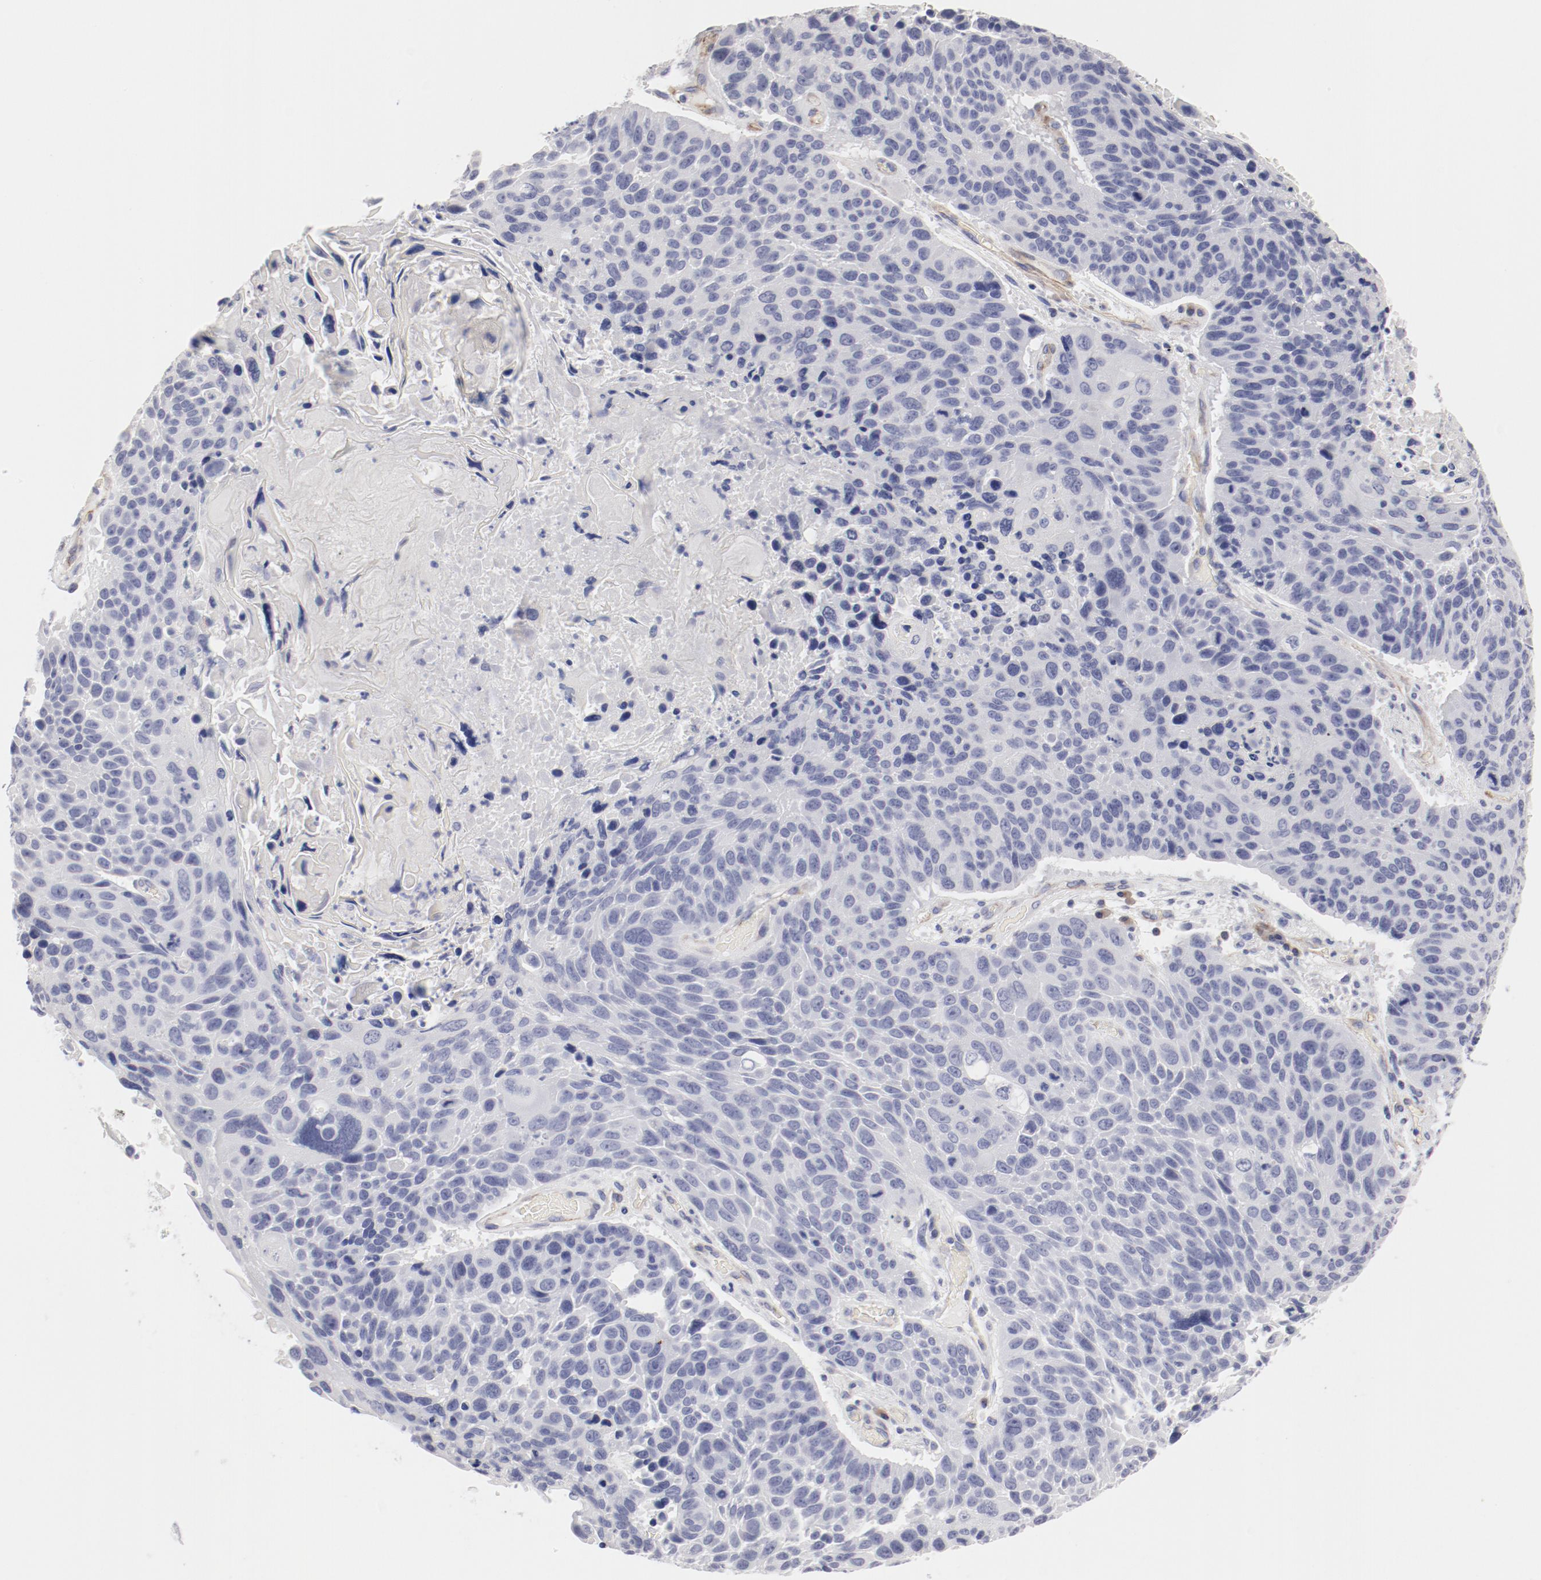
{"staining": {"intensity": "negative", "quantity": "none", "location": "none"}, "tissue": "lung cancer", "cell_type": "Tumor cells", "image_type": "cancer", "snomed": [{"axis": "morphology", "description": "Squamous cell carcinoma, NOS"}, {"axis": "topography", "description": "Lung"}], "caption": "IHC of lung squamous cell carcinoma displays no positivity in tumor cells. (Stains: DAB (3,3'-diaminobenzidine) immunohistochemistry (IHC) with hematoxylin counter stain, Microscopy: brightfield microscopy at high magnification).", "gene": "LAX1", "patient": {"sex": "male", "age": 68}}